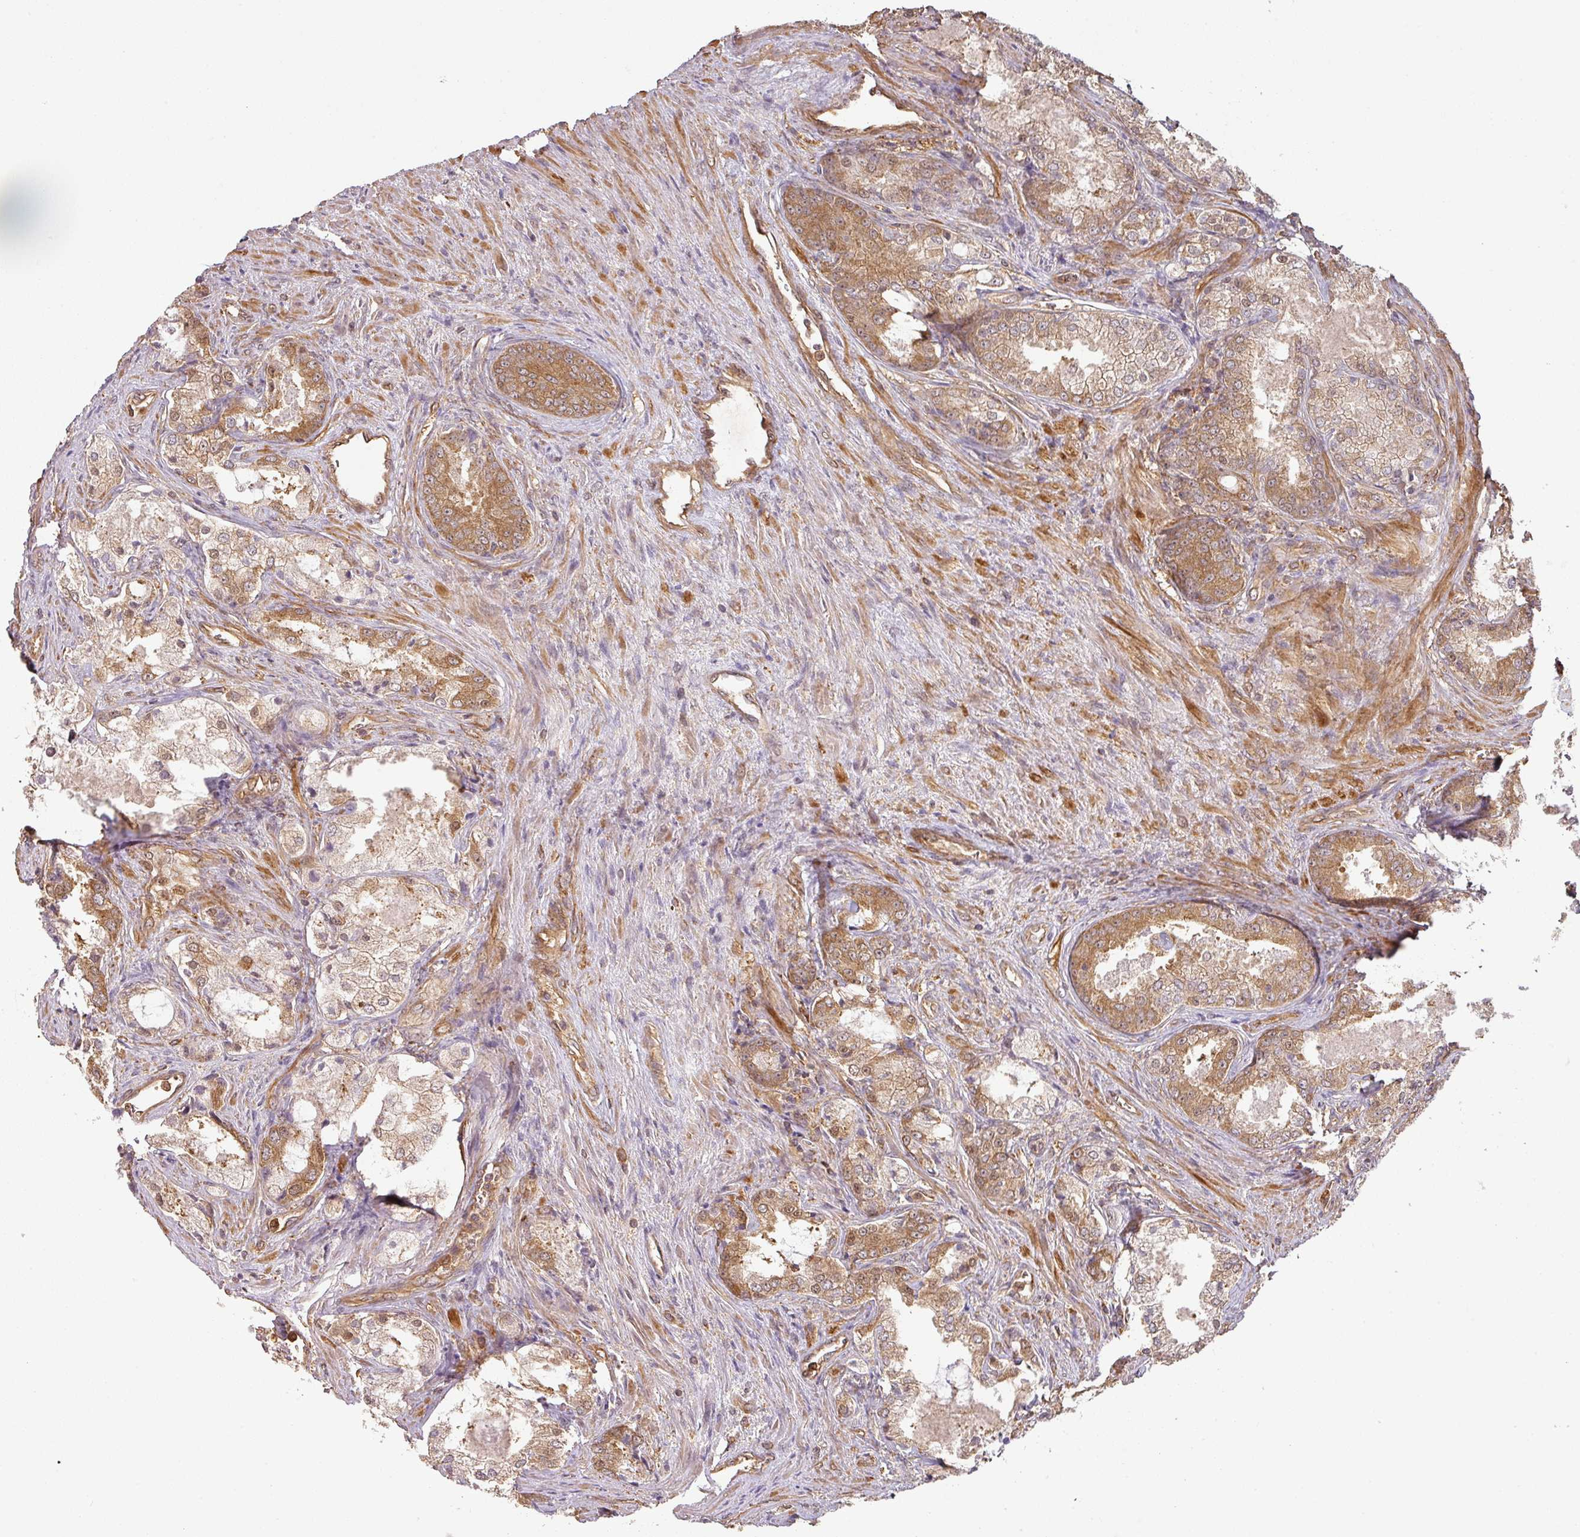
{"staining": {"intensity": "moderate", "quantity": "25%-75%", "location": "cytoplasmic/membranous,nuclear"}, "tissue": "prostate cancer", "cell_type": "Tumor cells", "image_type": "cancer", "snomed": [{"axis": "morphology", "description": "Adenocarcinoma, Low grade"}, {"axis": "topography", "description": "Prostate"}], "caption": "DAB immunohistochemical staining of prostate cancer shows moderate cytoplasmic/membranous and nuclear protein positivity in about 25%-75% of tumor cells.", "gene": "ZNF322", "patient": {"sex": "male", "age": 68}}